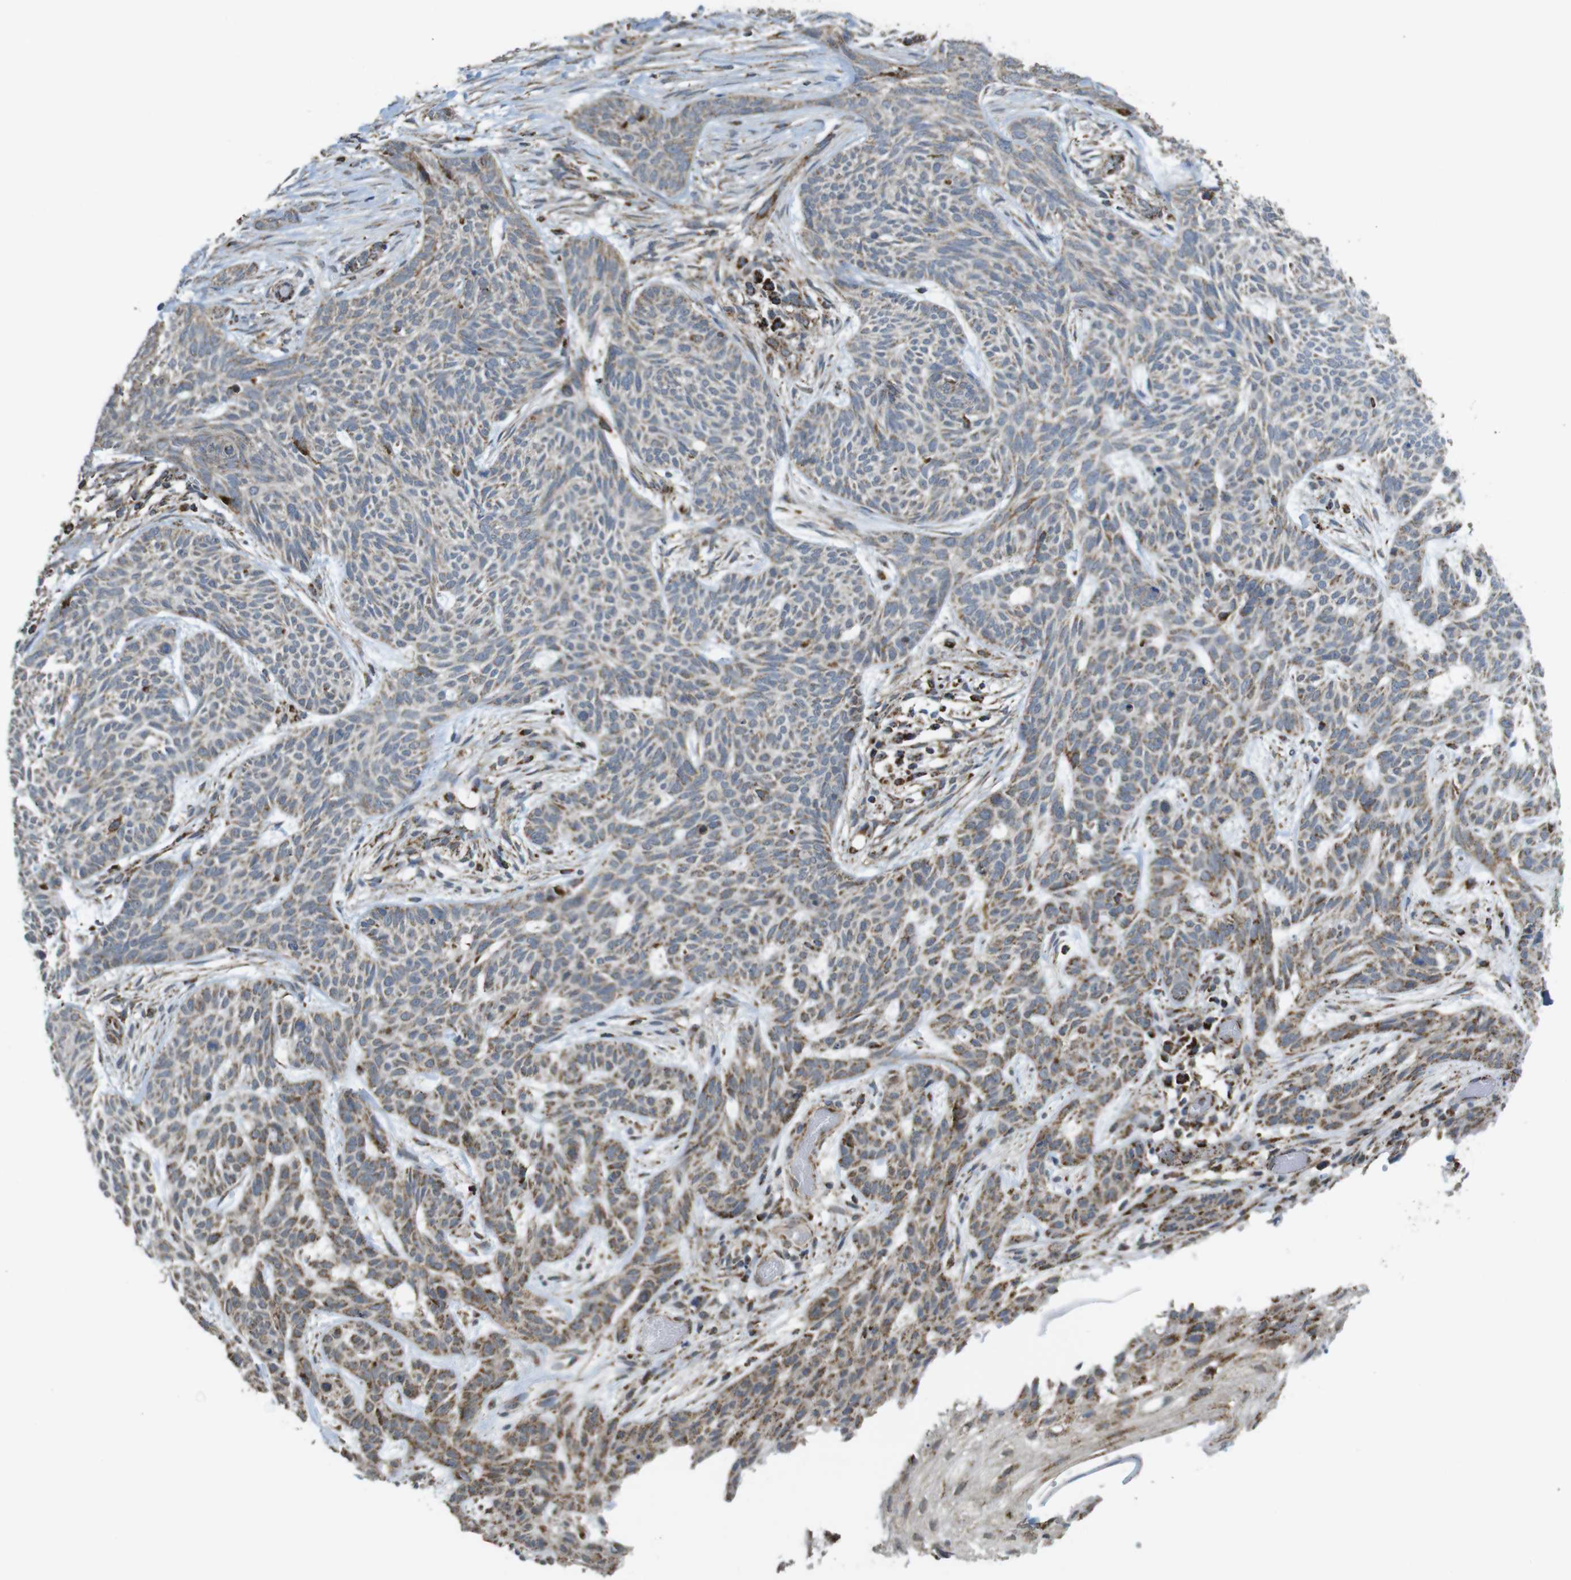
{"staining": {"intensity": "moderate", "quantity": "25%-75%", "location": "cytoplasmic/membranous"}, "tissue": "skin cancer", "cell_type": "Tumor cells", "image_type": "cancer", "snomed": [{"axis": "morphology", "description": "Basal cell carcinoma"}, {"axis": "topography", "description": "Skin"}], "caption": "Immunohistochemistry (IHC) staining of basal cell carcinoma (skin), which shows medium levels of moderate cytoplasmic/membranous expression in approximately 25%-75% of tumor cells indicating moderate cytoplasmic/membranous protein positivity. The staining was performed using DAB (3,3'-diaminobenzidine) (brown) for protein detection and nuclei were counterstained in hematoxylin (blue).", "gene": "CALHM2", "patient": {"sex": "female", "age": 59}}